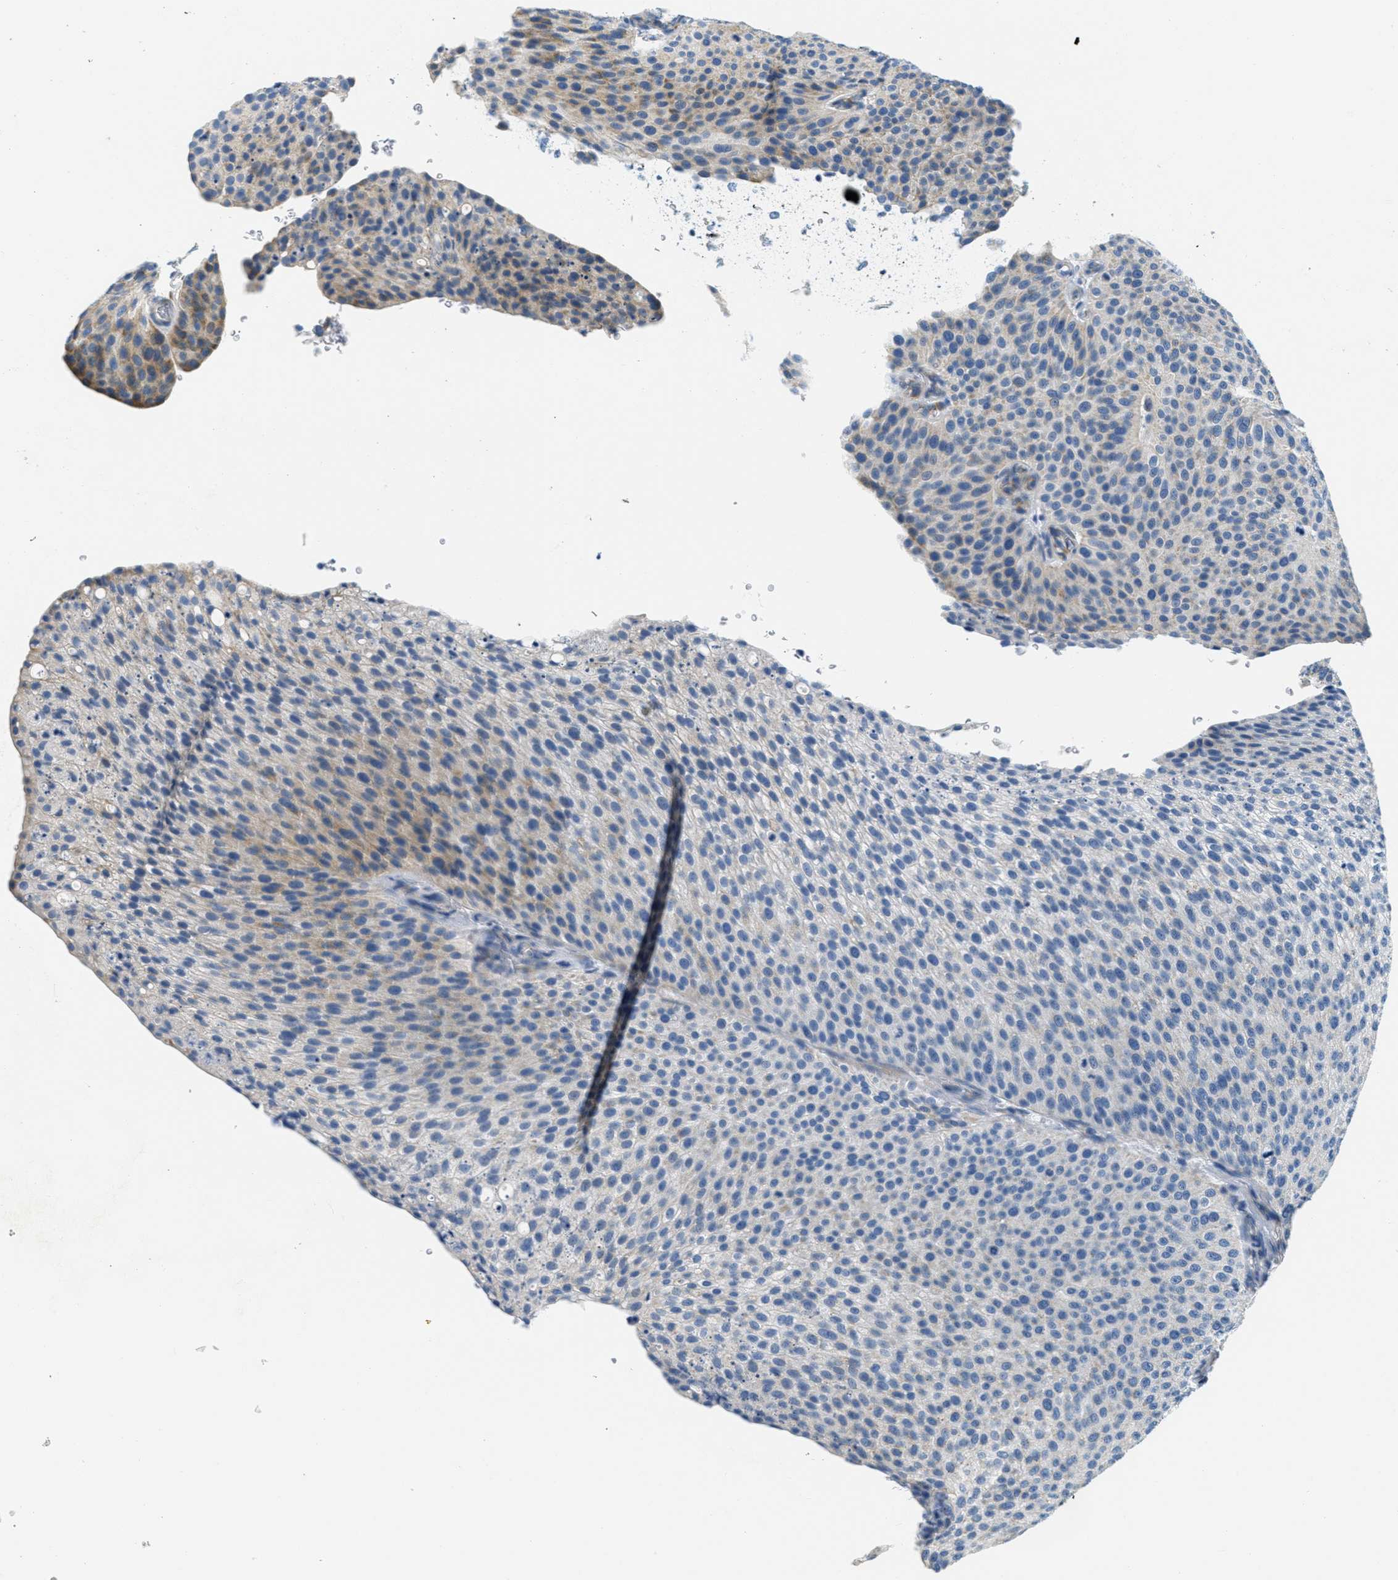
{"staining": {"intensity": "weak", "quantity": "<25%", "location": "cytoplasmic/membranous"}, "tissue": "urothelial cancer", "cell_type": "Tumor cells", "image_type": "cancer", "snomed": [{"axis": "morphology", "description": "Urothelial carcinoma, Low grade"}, {"axis": "topography", "description": "Smooth muscle"}, {"axis": "topography", "description": "Urinary bladder"}], "caption": "An image of low-grade urothelial carcinoma stained for a protein reveals no brown staining in tumor cells.", "gene": "CA4", "patient": {"sex": "male", "age": 60}}